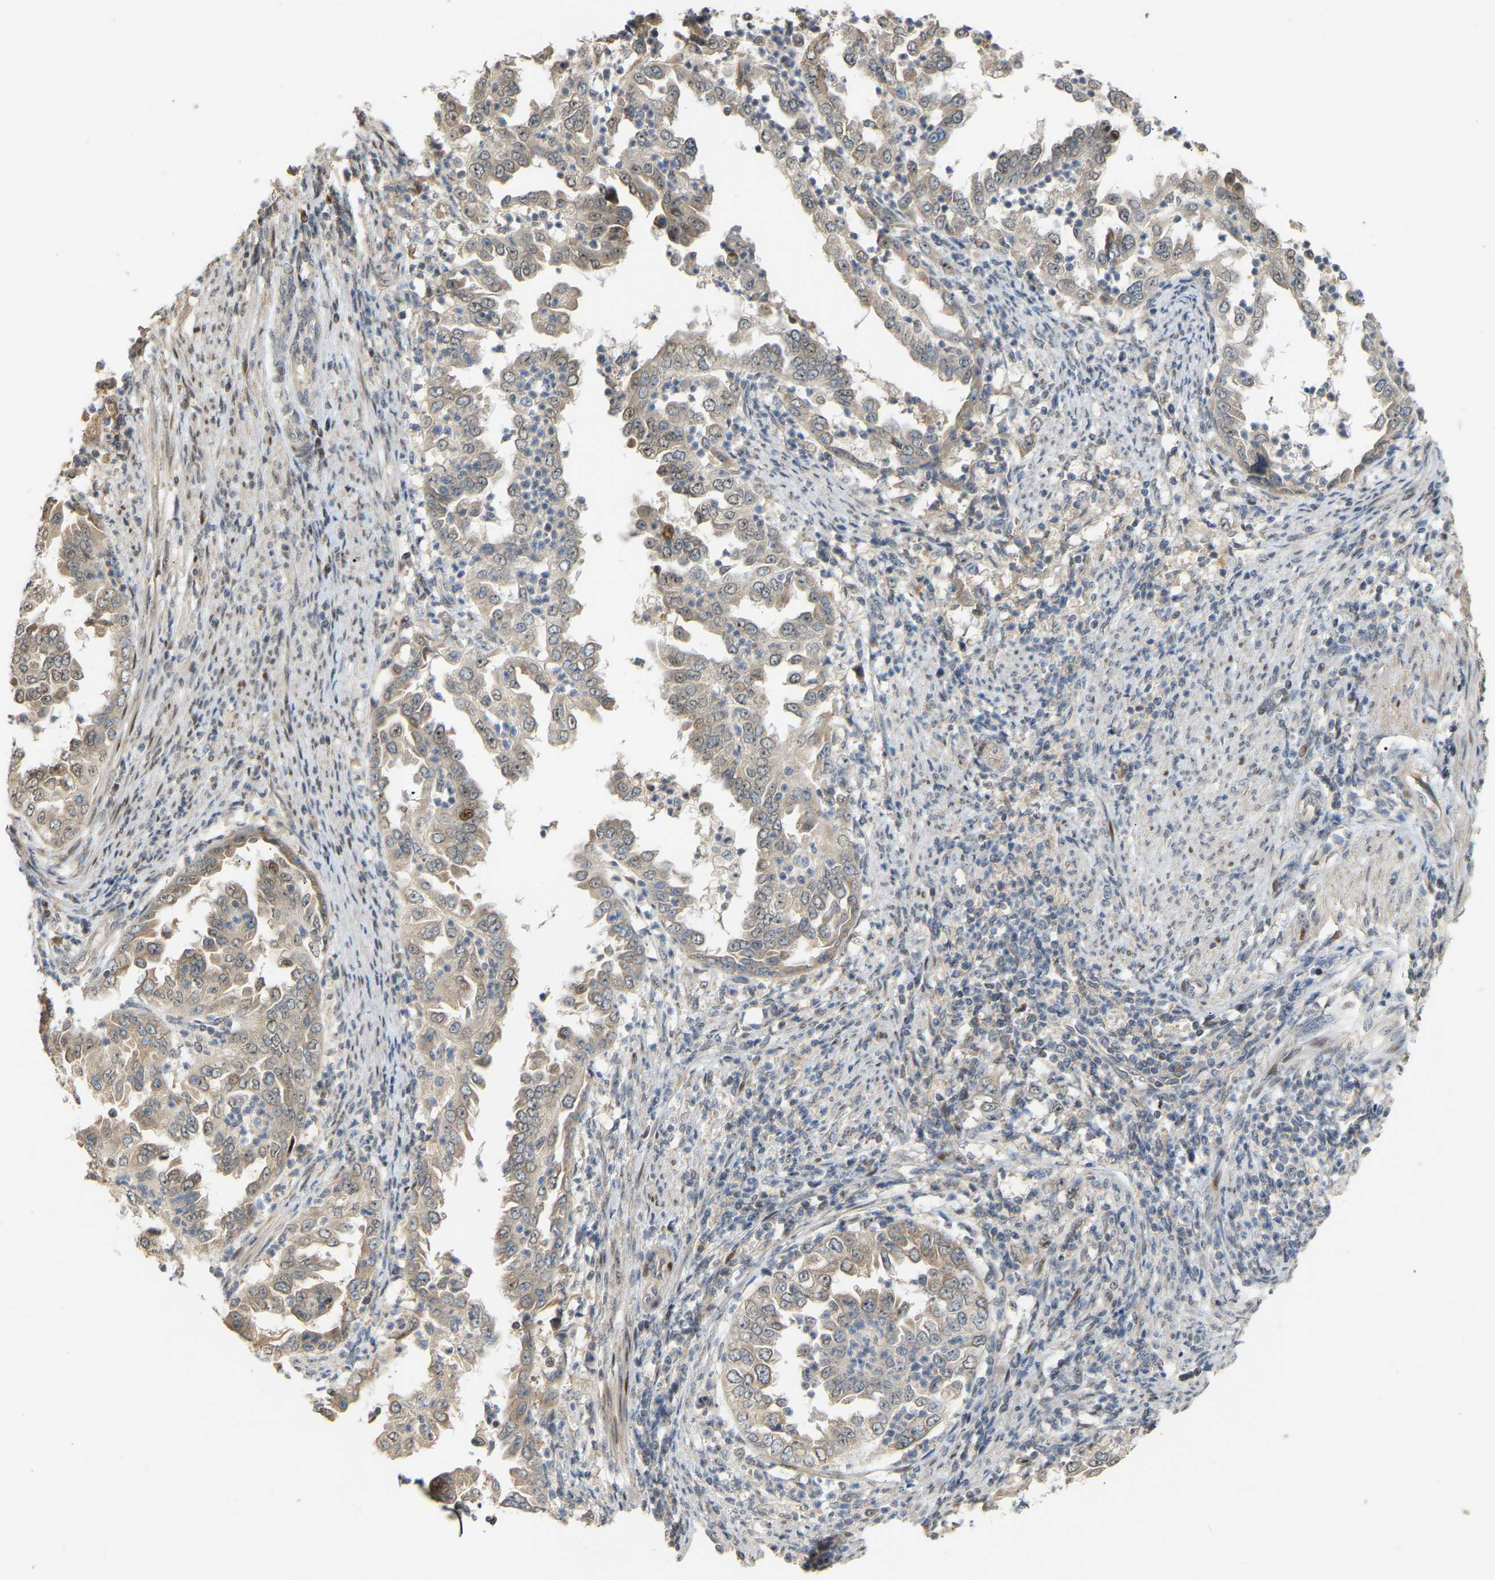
{"staining": {"intensity": "weak", "quantity": "25%-75%", "location": "cytoplasmic/membranous"}, "tissue": "endometrial cancer", "cell_type": "Tumor cells", "image_type": "cancer", "snomed": [{"axis": "morphology", "description": "Adenocarcinoma, NOS"}, {"axis": "topography", "description": "Endometrium"}], "caption": "Immunohistochemical staining of human endometrial cancer (adenocarcinoma) demonstrates low levels of weak cytoplasmic/membranous protein expression in about 25%-75% of tumor cells.", "gene": "PTPN4", "patient": {"sex": "female", "age": 85}}